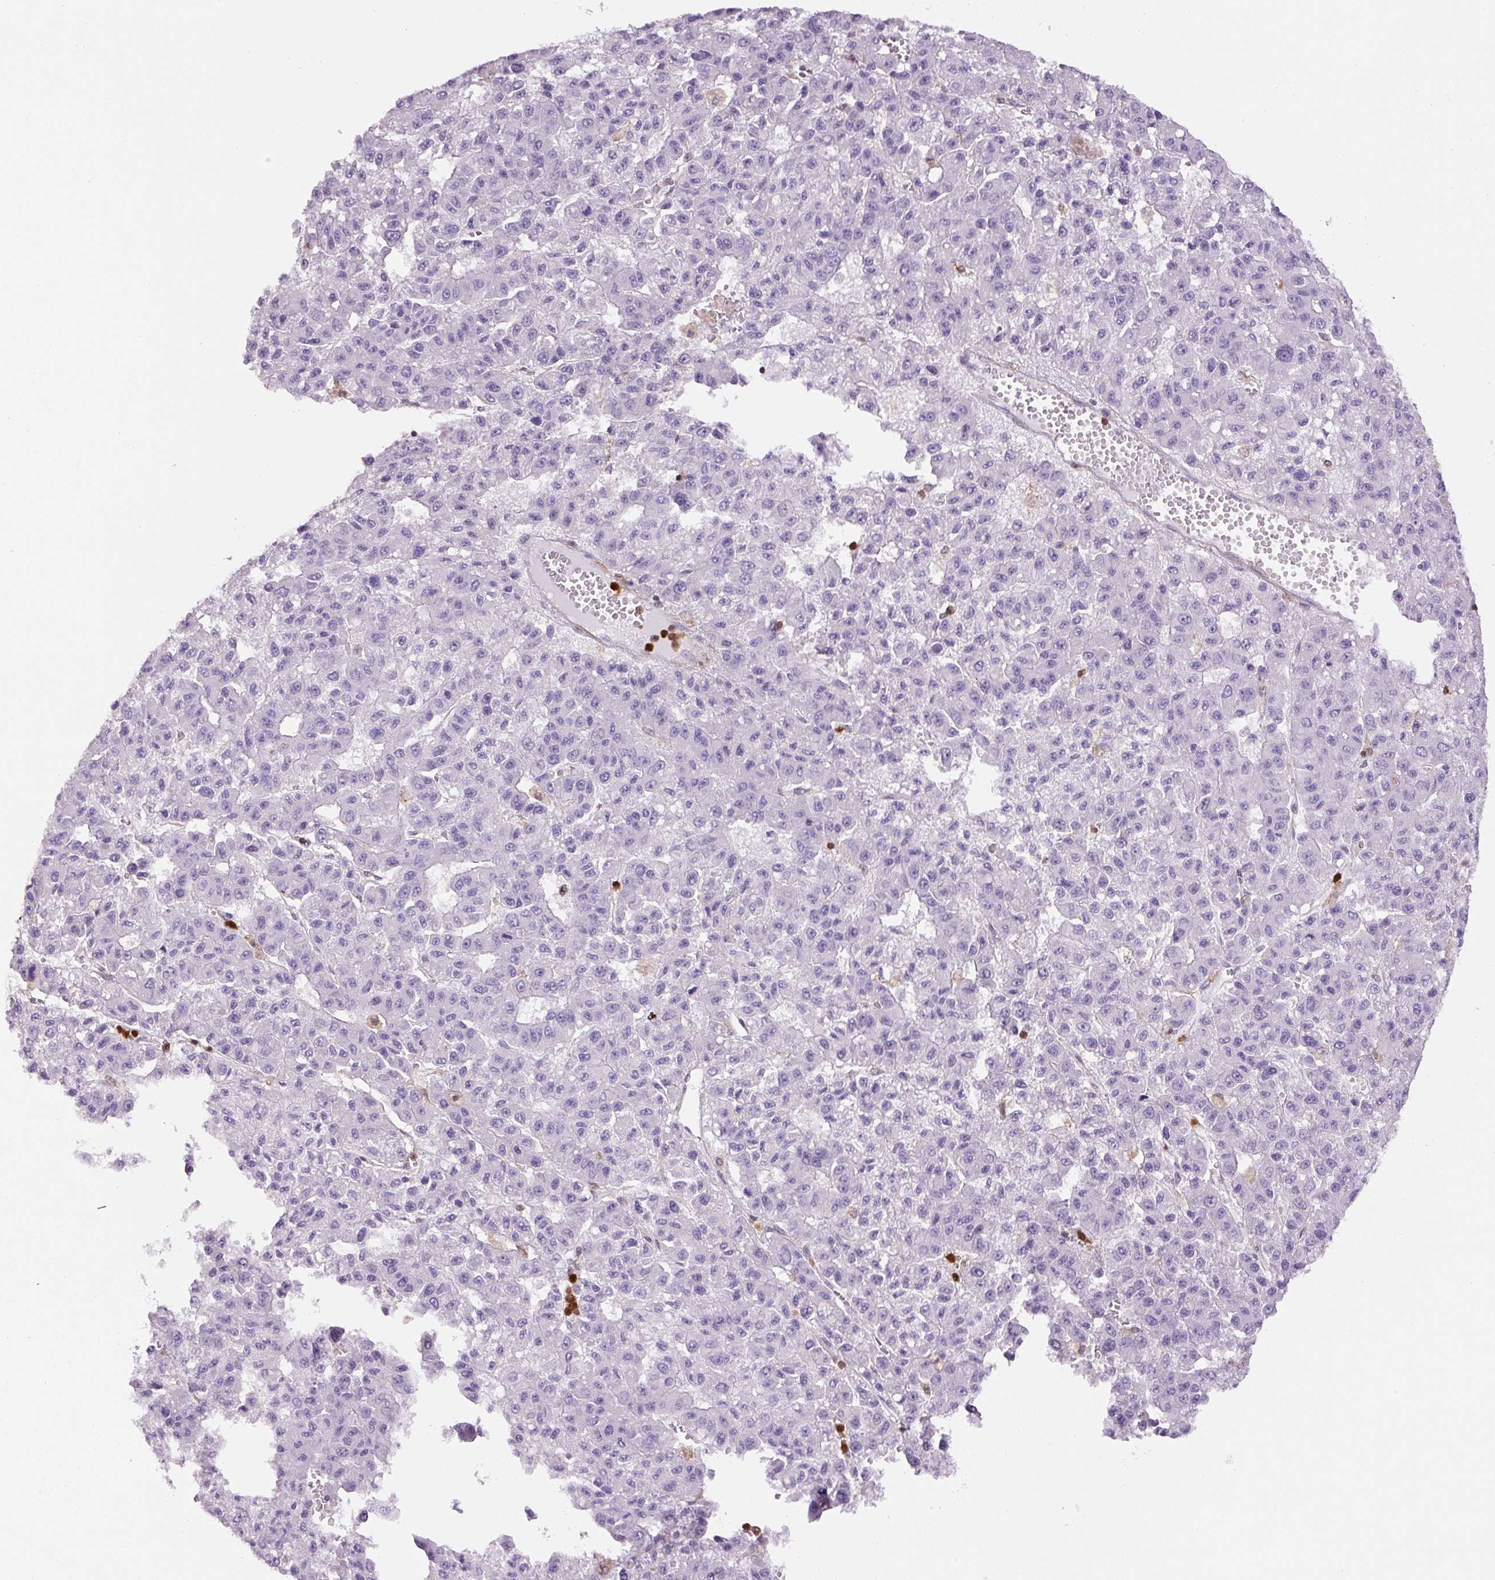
{"staining": {"intensity": "negative", "quantity": "none", "location": "none"}, "tissue": "liver cancer", "cell_type": "Tumor cells", "image_type": "cancer", "snomed": [{"axis": "morphology", "description": "Carcinoma, Hepatocellular, NOS"}, {"axis": "topography", "description": "Liver"}], "caption": "A micrograph of liver cancer (hepatocellular carcinoma) stained for a protein demonstrates no brown staining in tumor cells.", "gene": "ANXA1", "patient": {"sex": "male", "age": 70}}